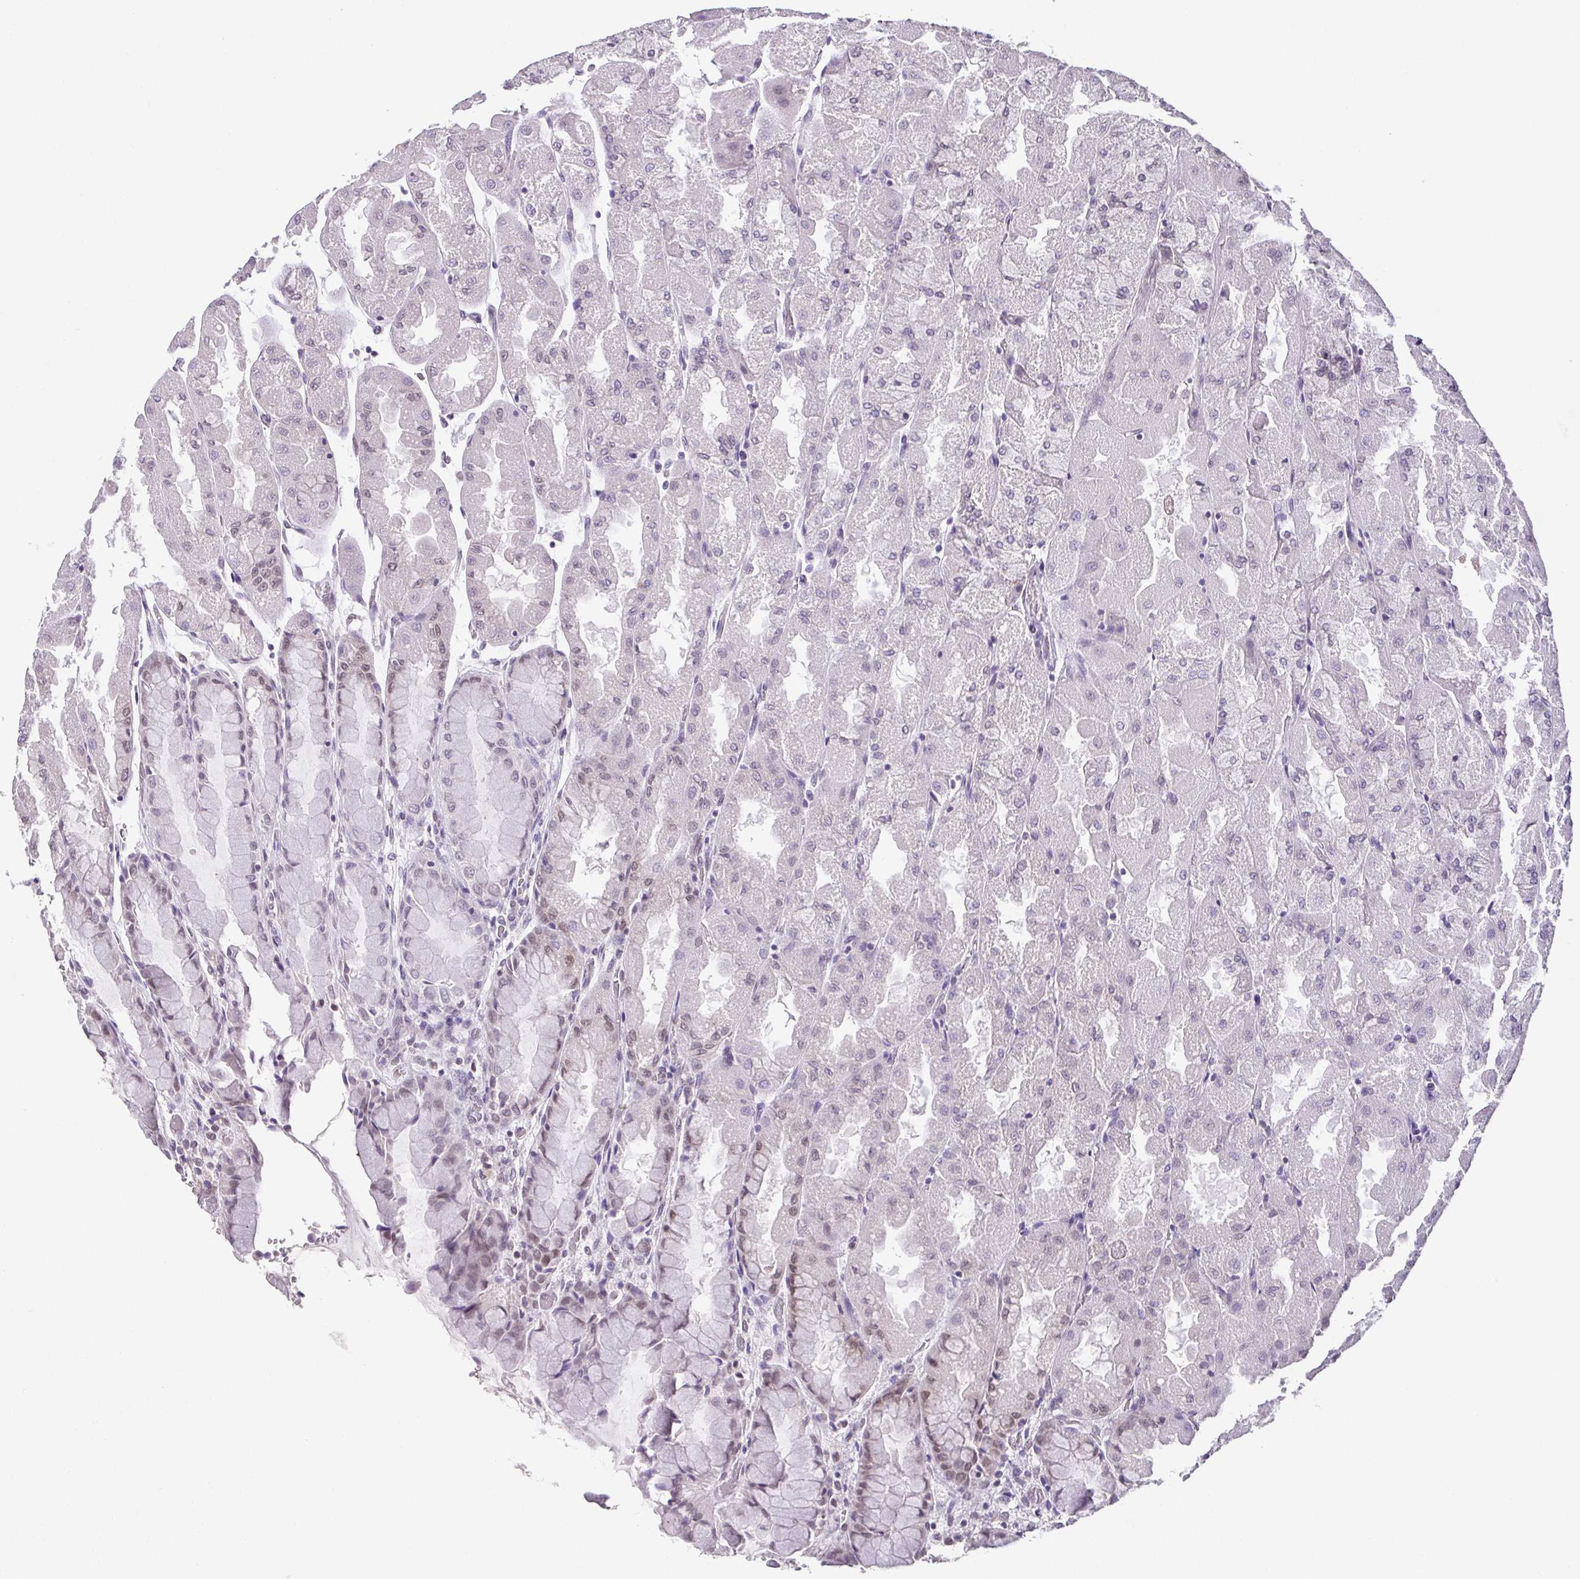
{"staining": {"intensity": "negative", "quantity": "none", "location": "none"}, "tissue": "stomach", "cell_type": "Glandular cells", "image_type": "normal", "snomed": [{"axis": "morphology", "description": "Normal tissue, NOS"}, {"axis": "topography", "description": "Stomach"}], "caption": "The immunohistochemistry (IHC) histopathology image has no significant staining in glandular cells of stomach.", "gene": "RBM3", "patient": {"sex": "female", "age": 61}}